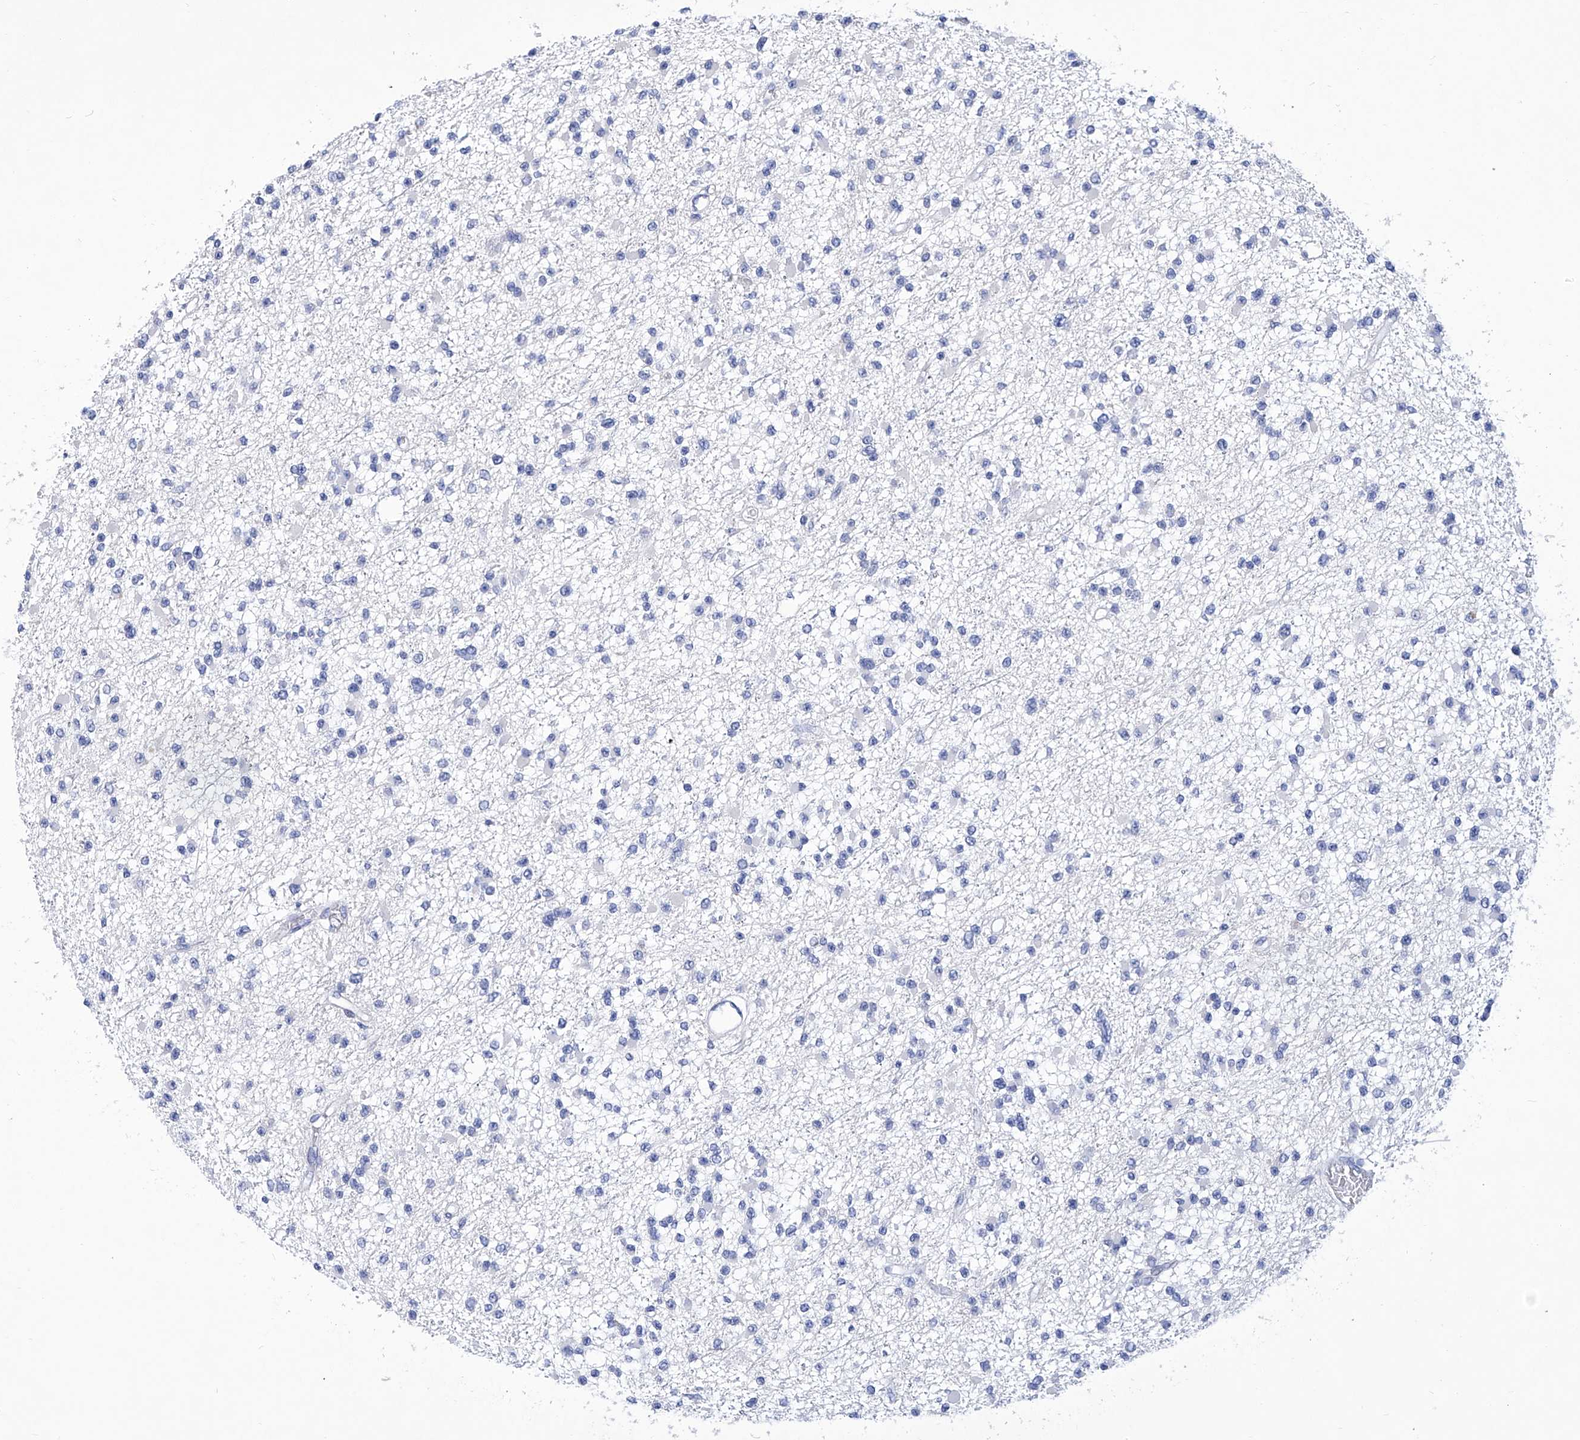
{"staining": {"intensity": "negative", "quantity": "none", "location": "none"}, "tissue": "glioma", "cell_type": "Tumor cells", "image_type": "cancer", "snomed": [{"axis": "morphology", "description": "Glioma, malignant, Low grade"}, {"axis": "topography", "description": "Brain"}], "caption": "An immunohistochemistry (IHC) histopathology image of malignant glioma (low-grade) is shown. There is no staining in tumor cells of malignant glioma (low-grade).", "gene": "IFNL2", "patient": {"sex": "female", "age": 22}}